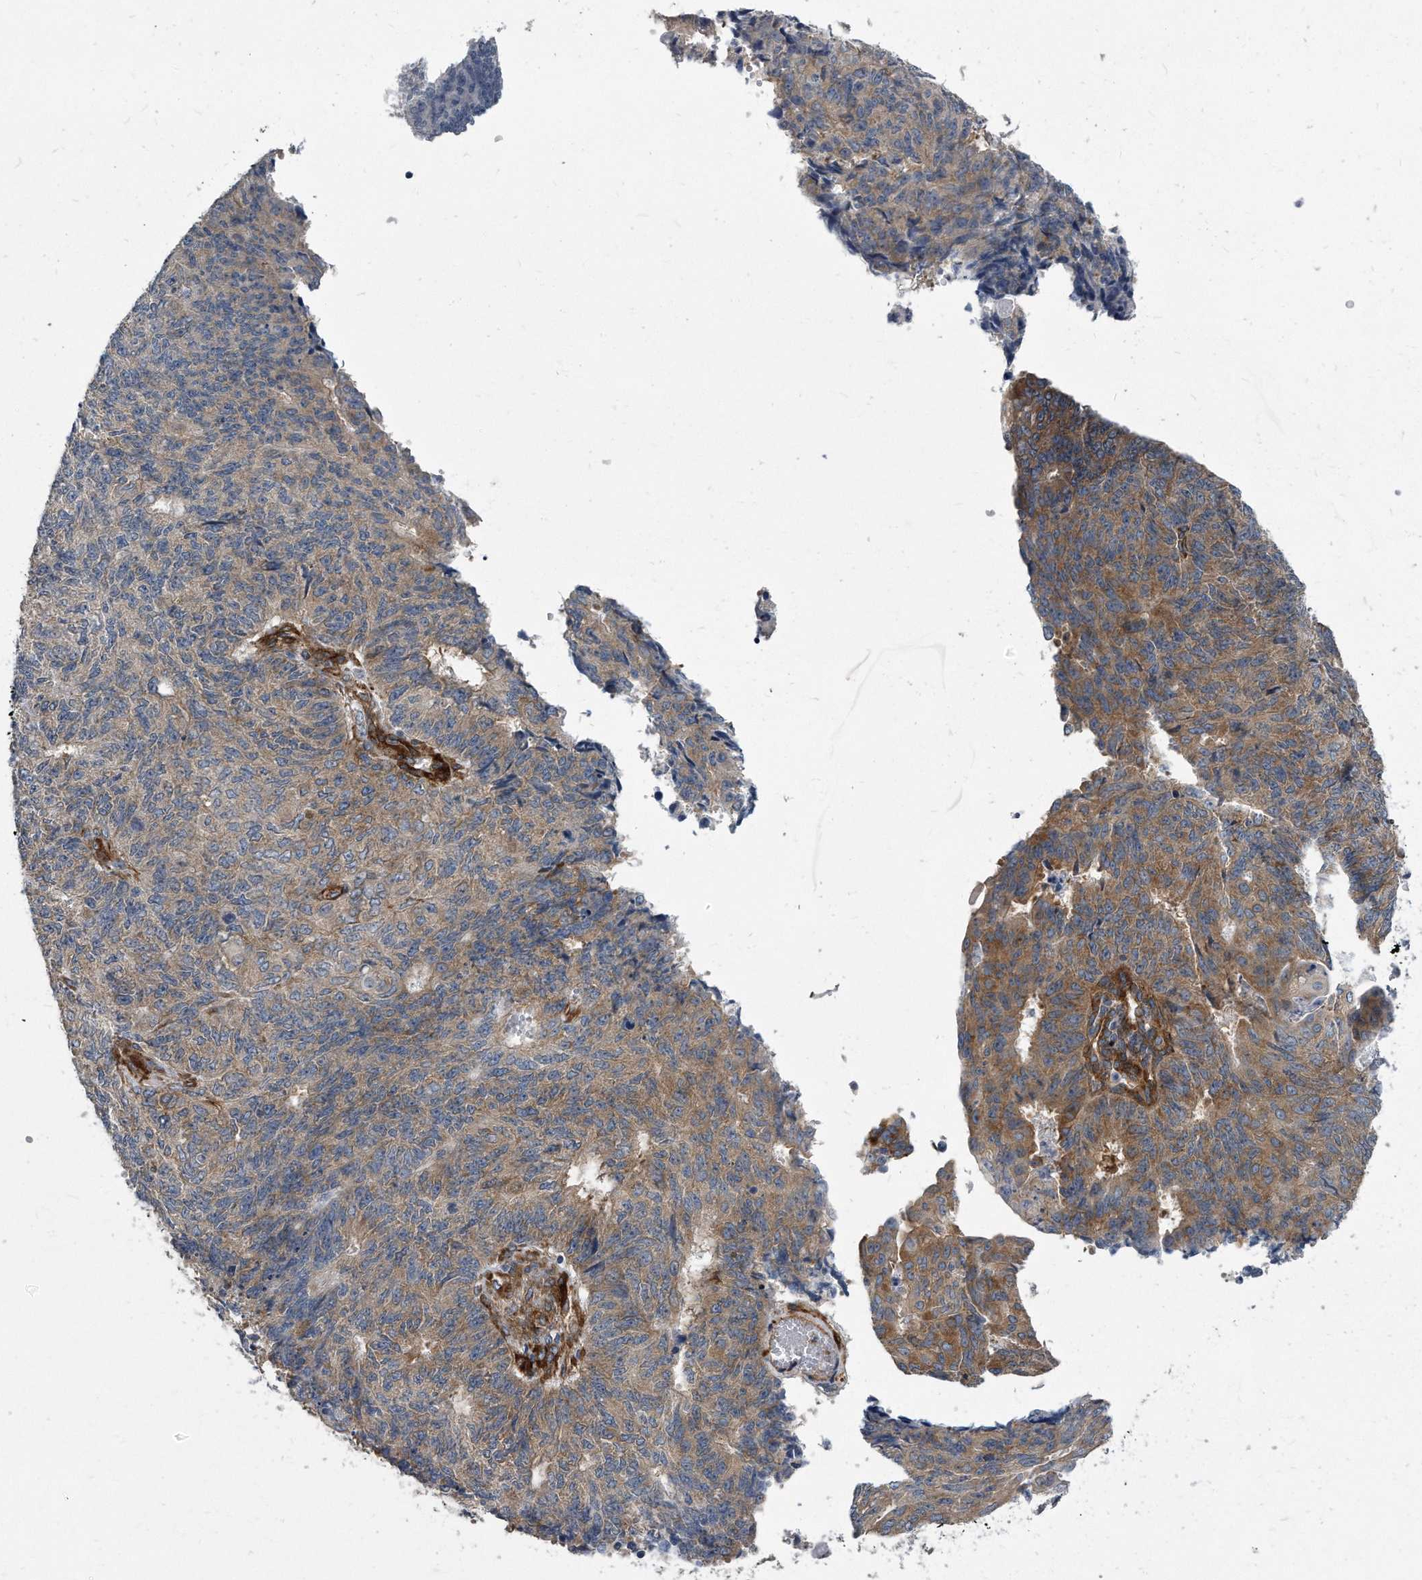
{"staining": {"intensity": "moderate", "quantity": "<25%", "location": "cytoplasmic/membranous"}, "tissue": "endometrial cancer", "cell_type": "Tumor cells", "image_type": "cancer", "snomed": [{"axis": "morphology", "description": "Adenocarcinoma, NOS"}, {"axis": "topography", "description": "Endometrium"}], "caption": "This is a micrograph of immunohistochemistry staining of endometrial adenocarcinoma, which shows moderate positivity in the cytoplasmic/membranous of tumor cells.", "gene": "EIF2B4", "patient": {"sex": "female", "age": 32}}